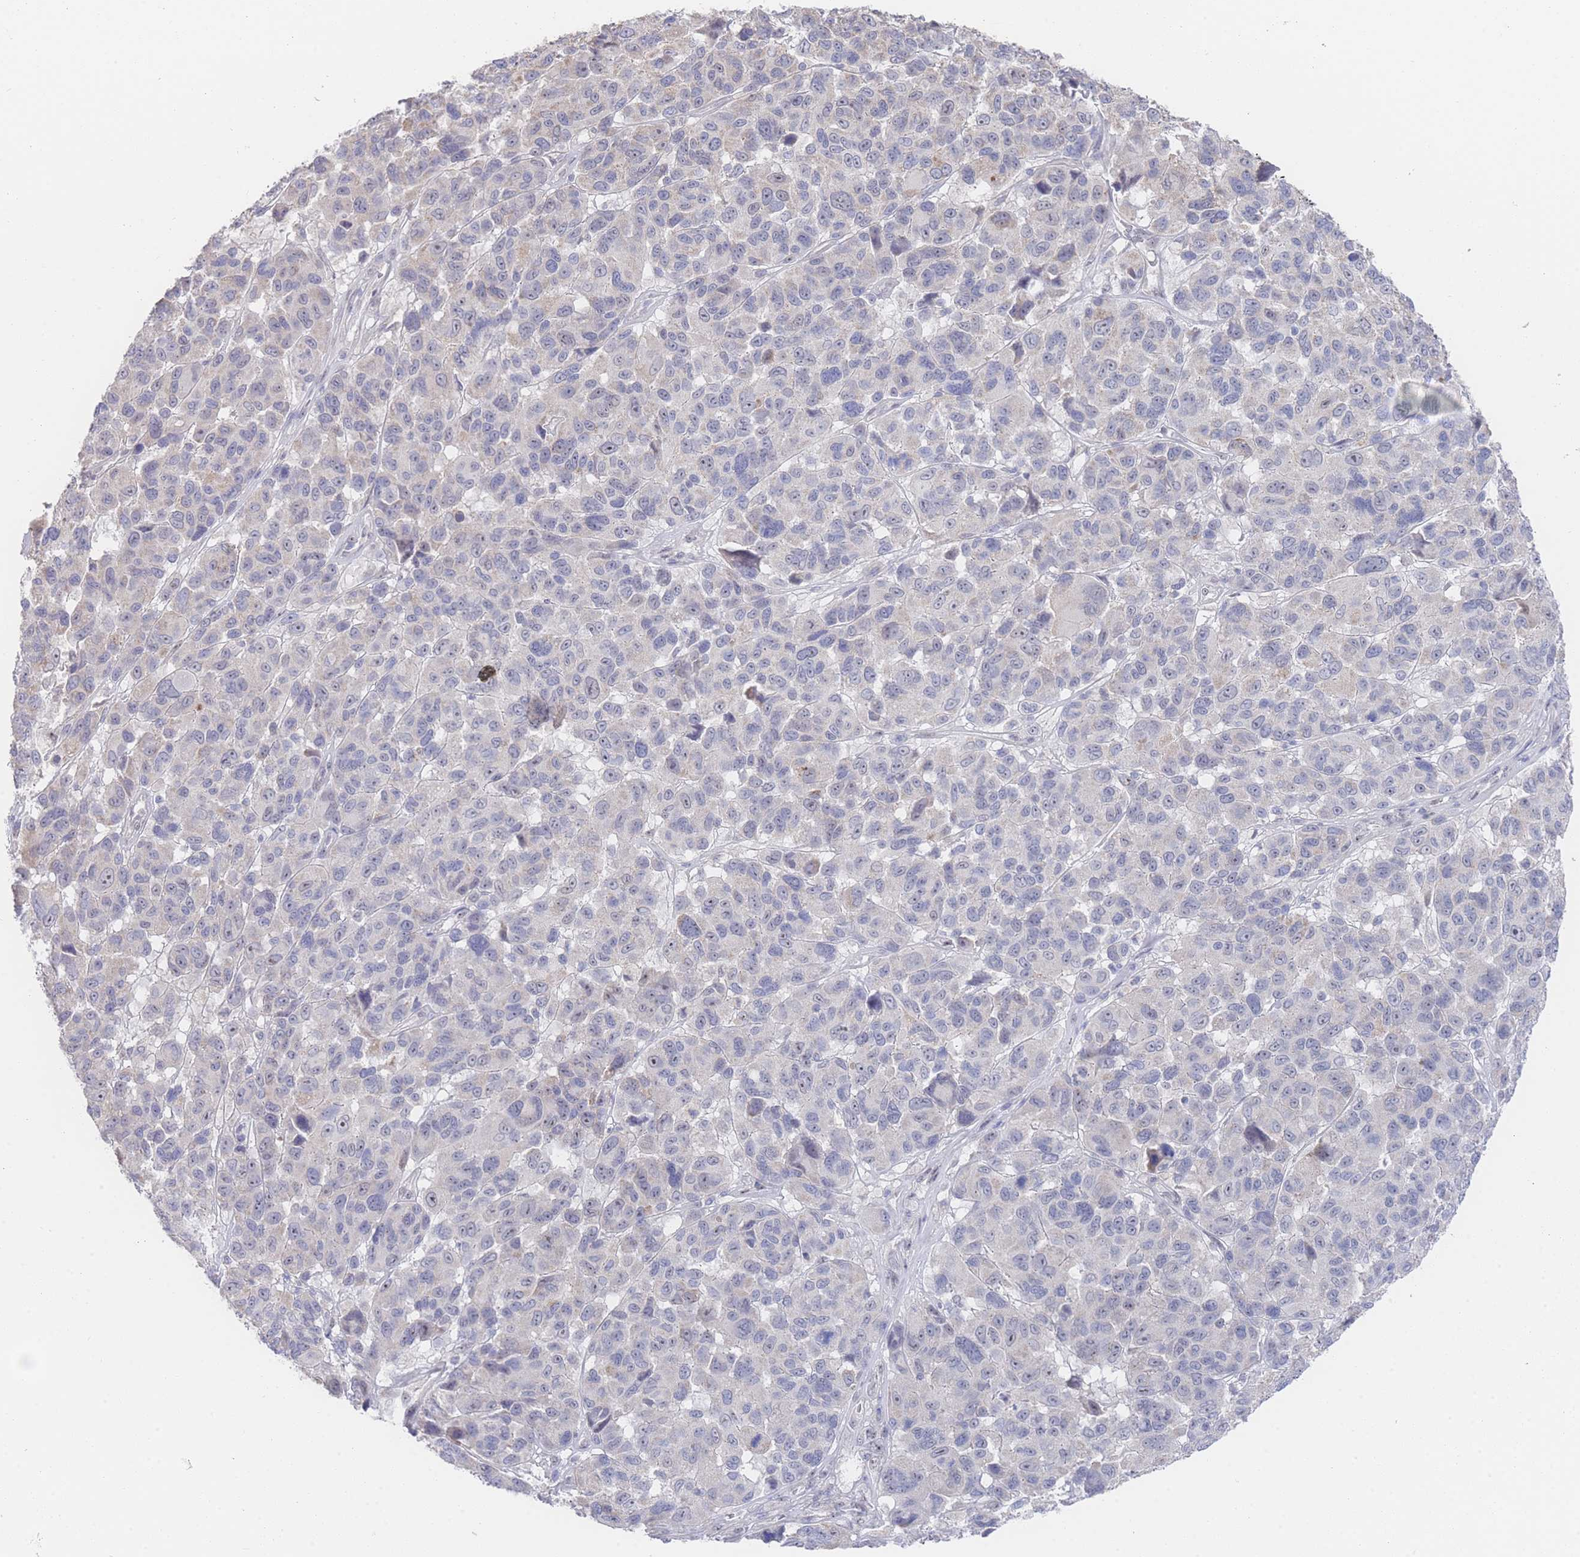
{"staining": {"intensity": "negative", "quantity": "none", "location": "none"}, "tissue": "melanoma", "cell_type": "Tumor cells", "image_type": "cancer", "snomed": [{"axis": "morphology", "description": "Malignant melanoma, NOS"}, {"axis": "topography", "description": "Skin"}], "caption": "Immunohistochemistry (IHC) of malignant melanoma demonstrates no staining in tumor cells.", "gene": "ZNF142", "patient": {"sex": "female", "age": 66}}